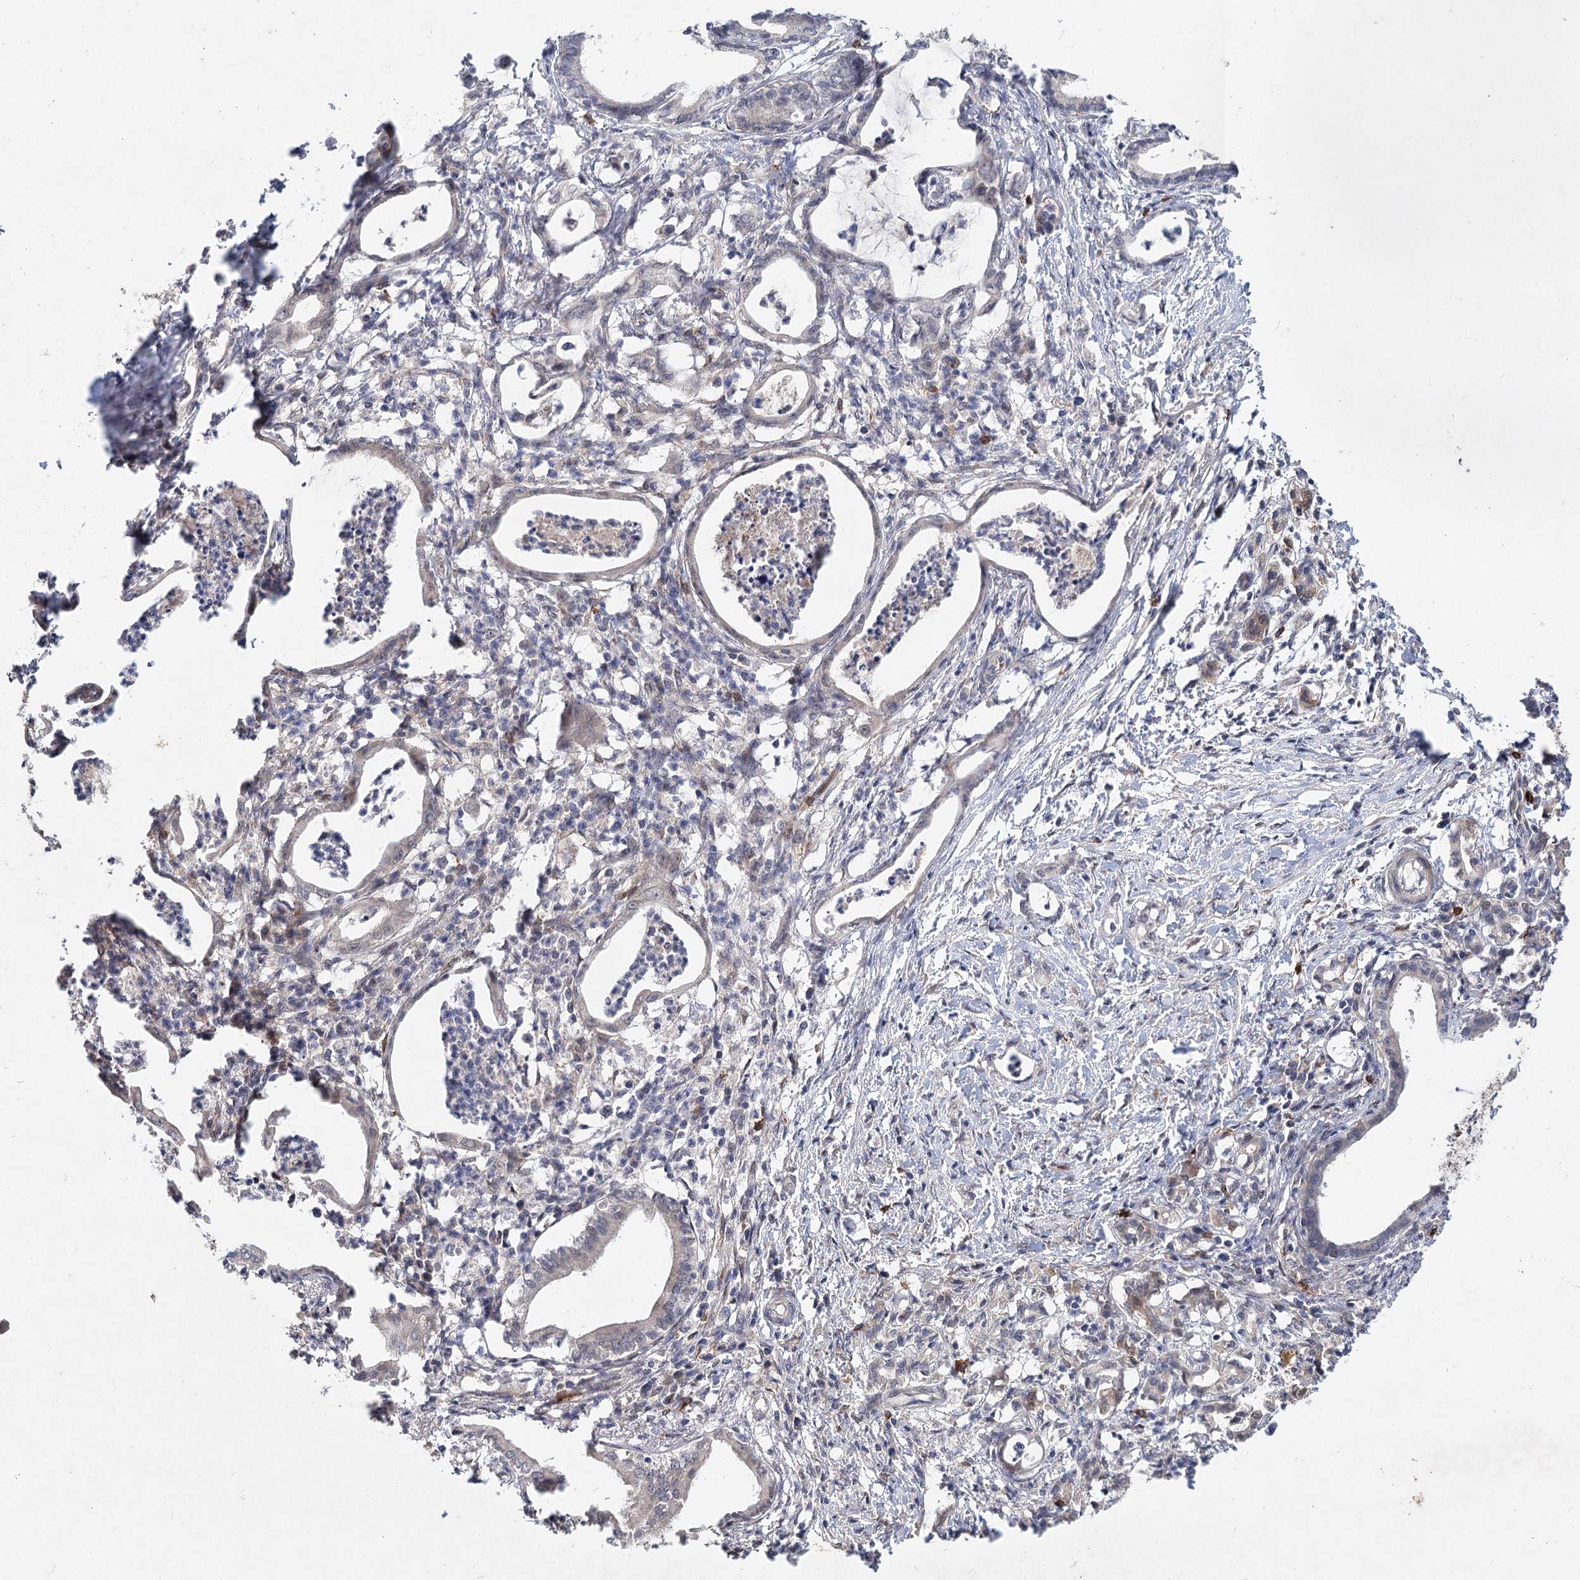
{"staining": {"intensity": "negative", "quantity": "none", "location": "none"}, "tissue": "pancreatic cancer", "cell_type": "Tumor cells", "image_type": "cancer", "snomed": [{"axis": "morphology", "description": "Adenocarcinoma, NOS"}, {"axis": "topography", "description": "Pancreas"}], "caption": "The histopathology image reveals no significant expression in tumor cells of adenocarcinoma (pancreatic).", "gene": "AP3B1", "patient": {"sex": "female", "age": 55}}